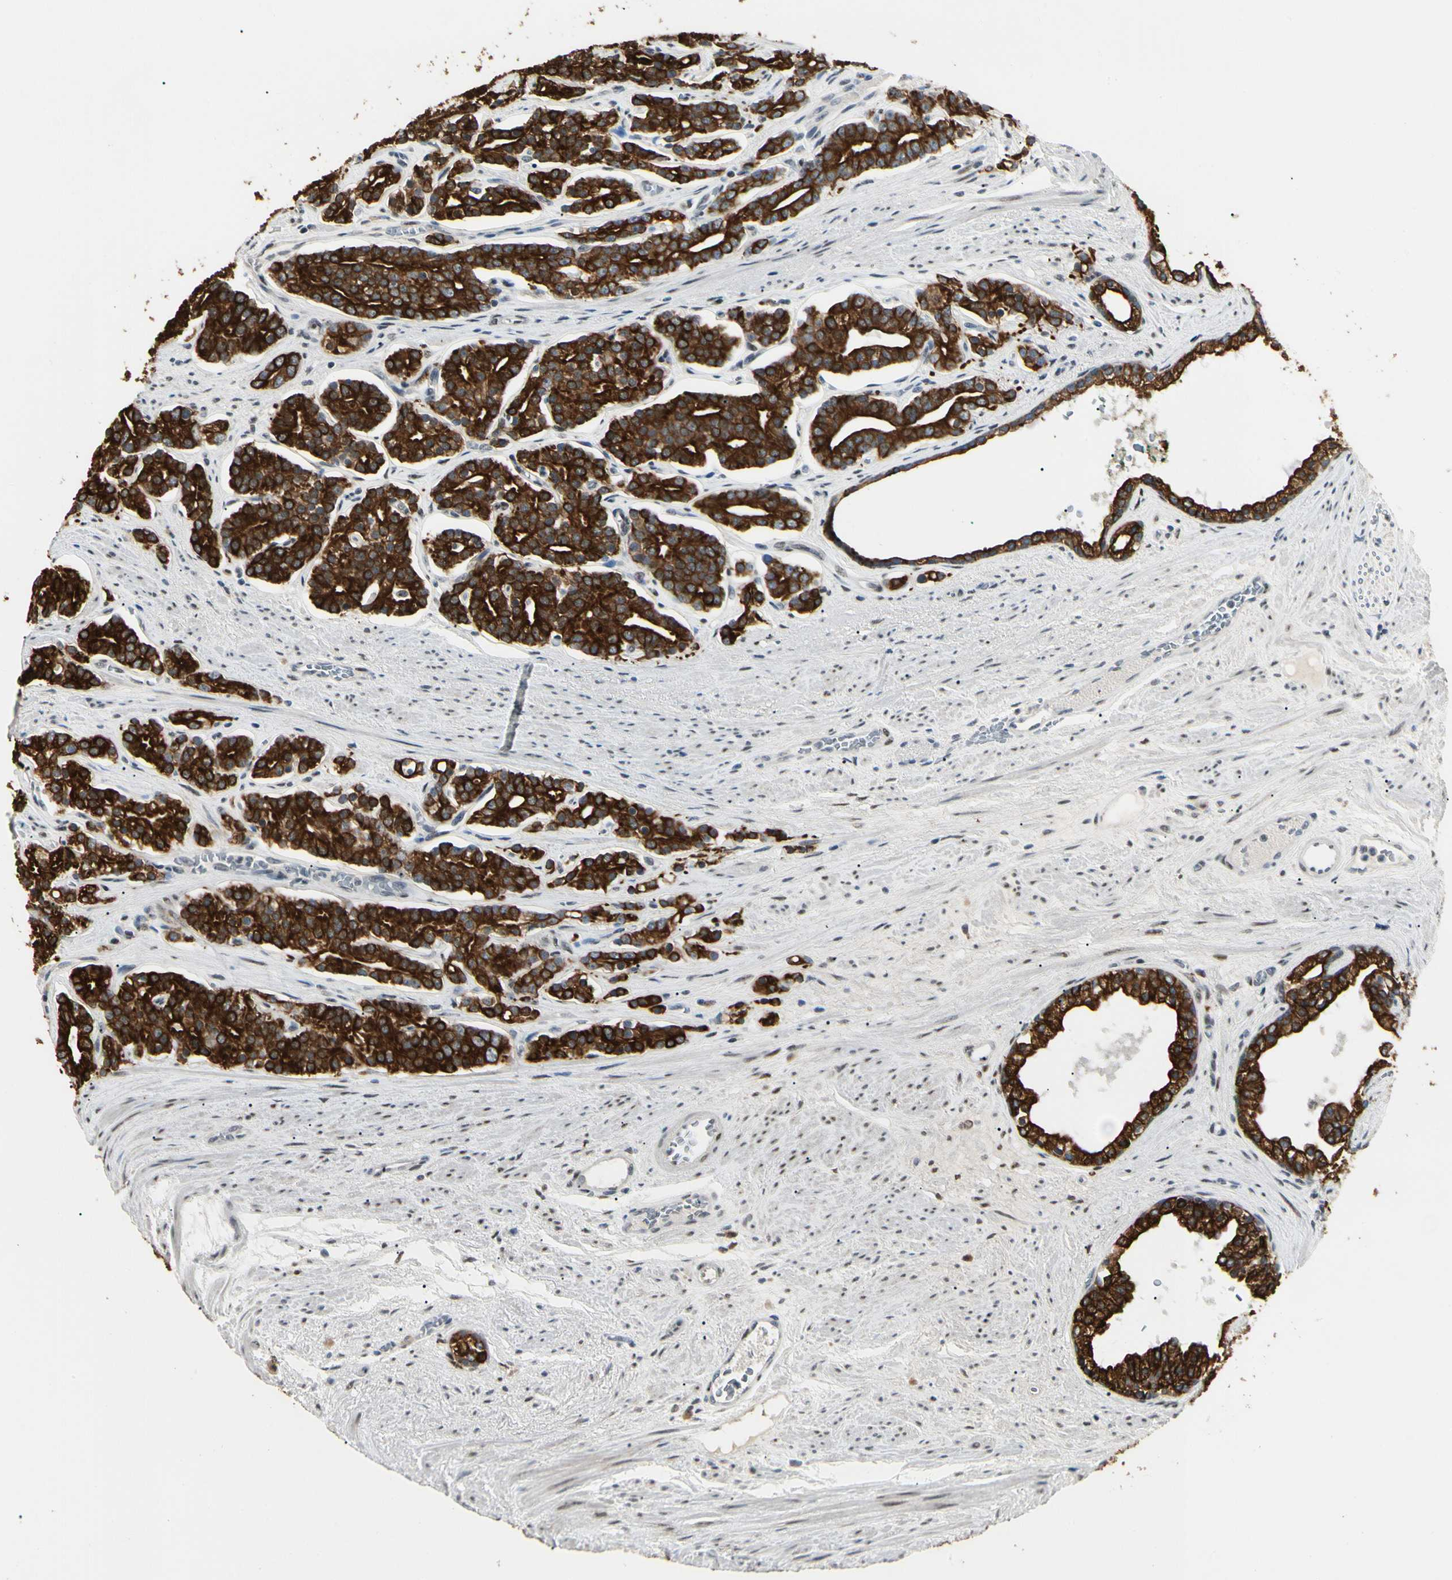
{"staining": {"intensity": "strong", "quantity": ">75%", "location": "cytoplasmic/membranous"}, "tissue": "prostate cancer", "cell_type": "Tumor cells", "image_type": "cancer", "snomed": [{"axis": "morphology", "description": "Adenocarcinoma, Low grade"}, {"axis": "topography", "description": "Prostate"}], "caption": "Strong cytoplasmic/membranous positivity is appreciated in about >75% of tumor cells in prostate cancer (adenocarcinoma (low-grade)).", "gene": "ATXN1", "patient": {"sex": "male", "age": 63}}